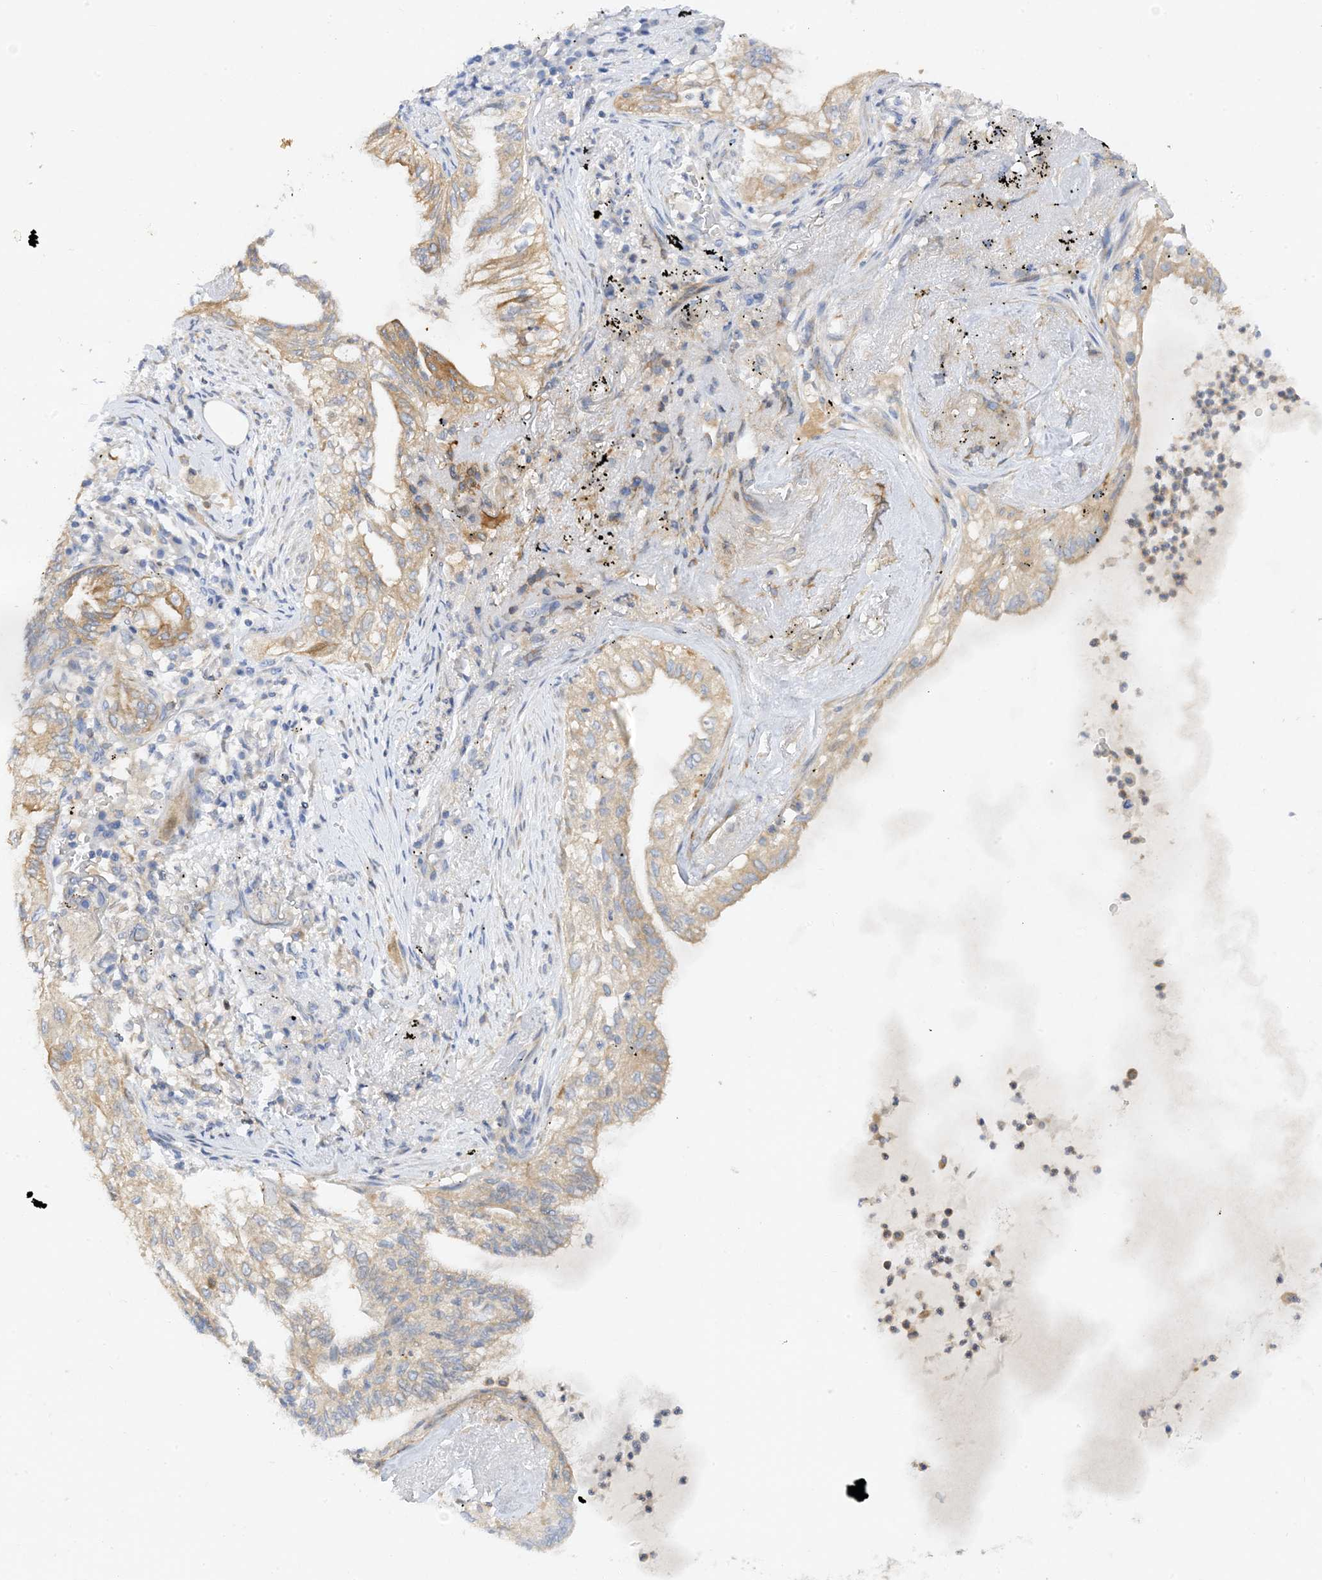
{"staining": {"intensity": "moderate", "quantity": "25%-75%", "location": "cytoplasmic/membranous"}, "tissue": "lung cancer", "cell_type": "Tumor cells", "image_type": "cancer", "snomed": [{"axis": "morphology", "description": "Adenocarcinoma, NOS"}, {"axis": "topography", "description": "Lung"}], "caption": "Protein expression analysis of human lung cancer (adenocarcinoma) reveals moderate cytoplasmic/membranous expression in approximately 25%-75% of tumor cells.", "gene": "ARV1", "patient": {"sex": "female", "age": 70}}